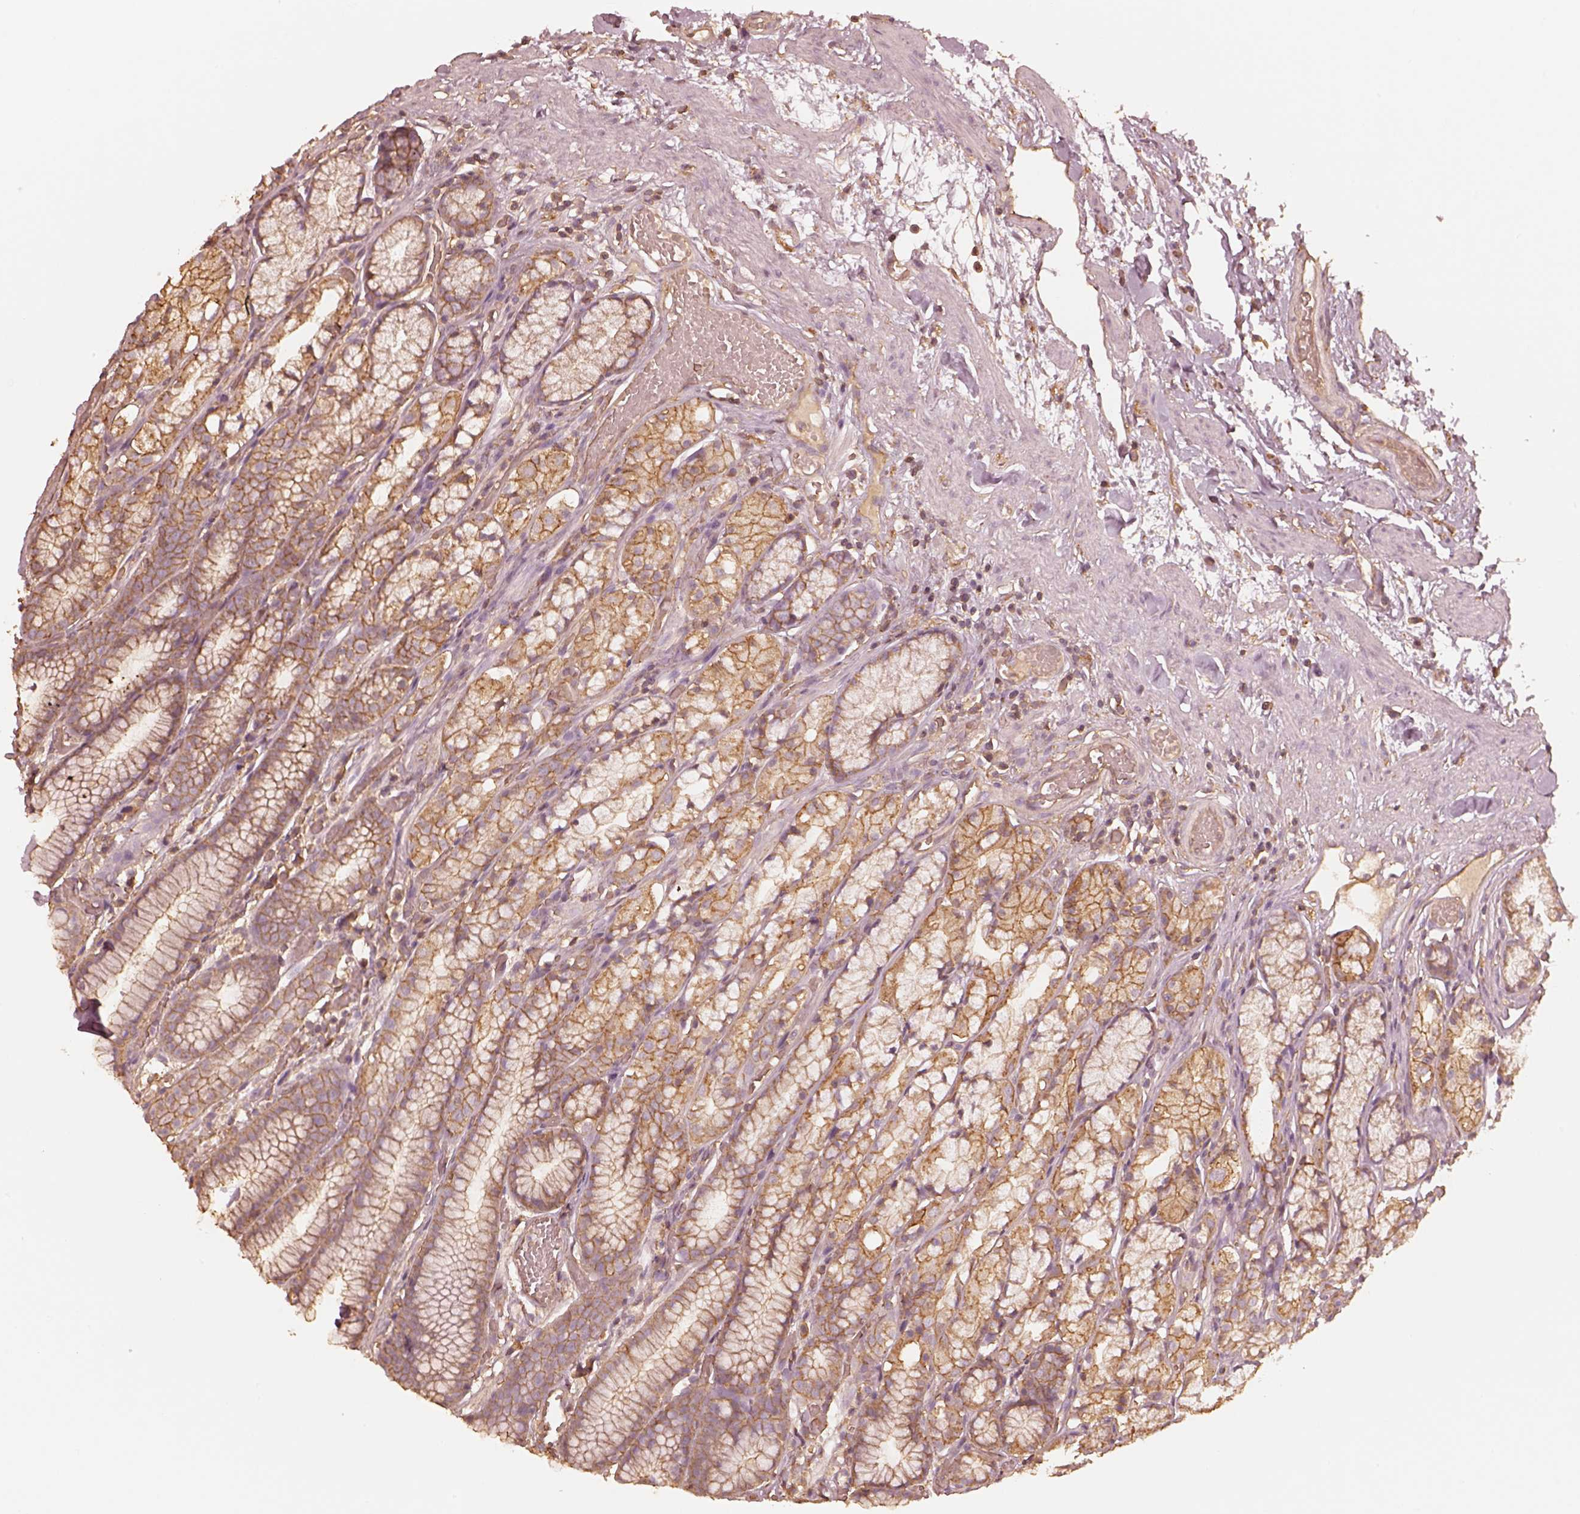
{"staining": {"intensity": "moderate", "quantity": ">75%", "location": "cytoplasmic/membranous"}, "tissue": "stomach", "cell_type": "Glandular cells", "image_type": "normal", "snomed": [{"axis": "morphology", "description": "Normal tissue, NOS"}, {"axis": "topography", "description": "Stomach"}], "caption": "The image displays a brown stain indicating the presence of a protein in the cytoplasmic/membranous of glandular cells in stomach.", "gene": "WDR7", "patient": {"sex": "male", "age": 70}}